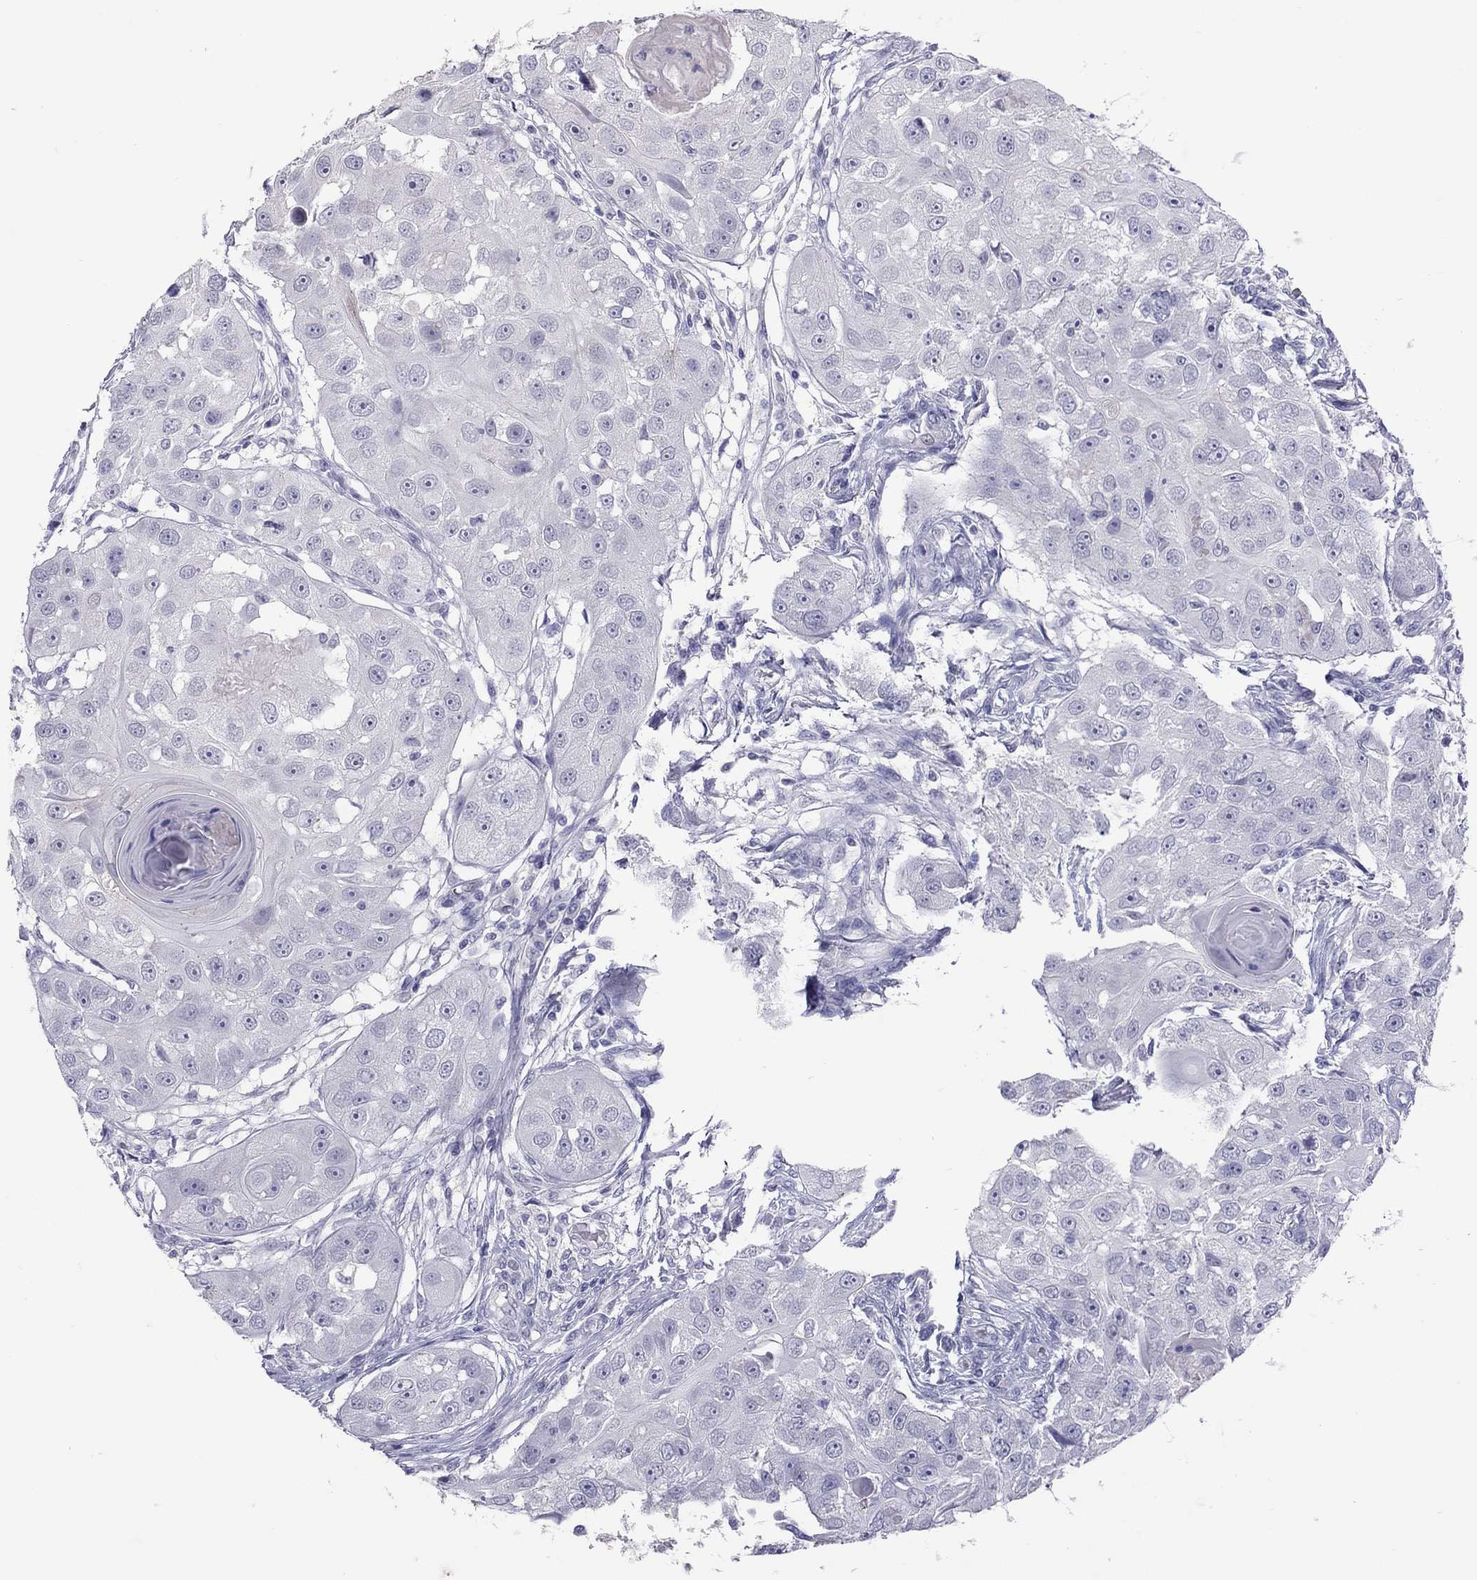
{"staining": {"intensity": "negative", "quantity": "none", "location": "none"}, "tissue": "head and neck cancer", "cell_type": "Tumor cells", "image_type": "cancer", "snomed": [{"axis": "morphology", "description": "Squamous cell carcinoma, NOS"}, {"axis": "topography", "description": "Head-Neck"}], "caption": "Image shows no significant protein positivity in tumor cells of head and neck cancer (squamous cell carcinoma).", "gene": "MUC16", "patient": {"sex": "male", "age": 51}}